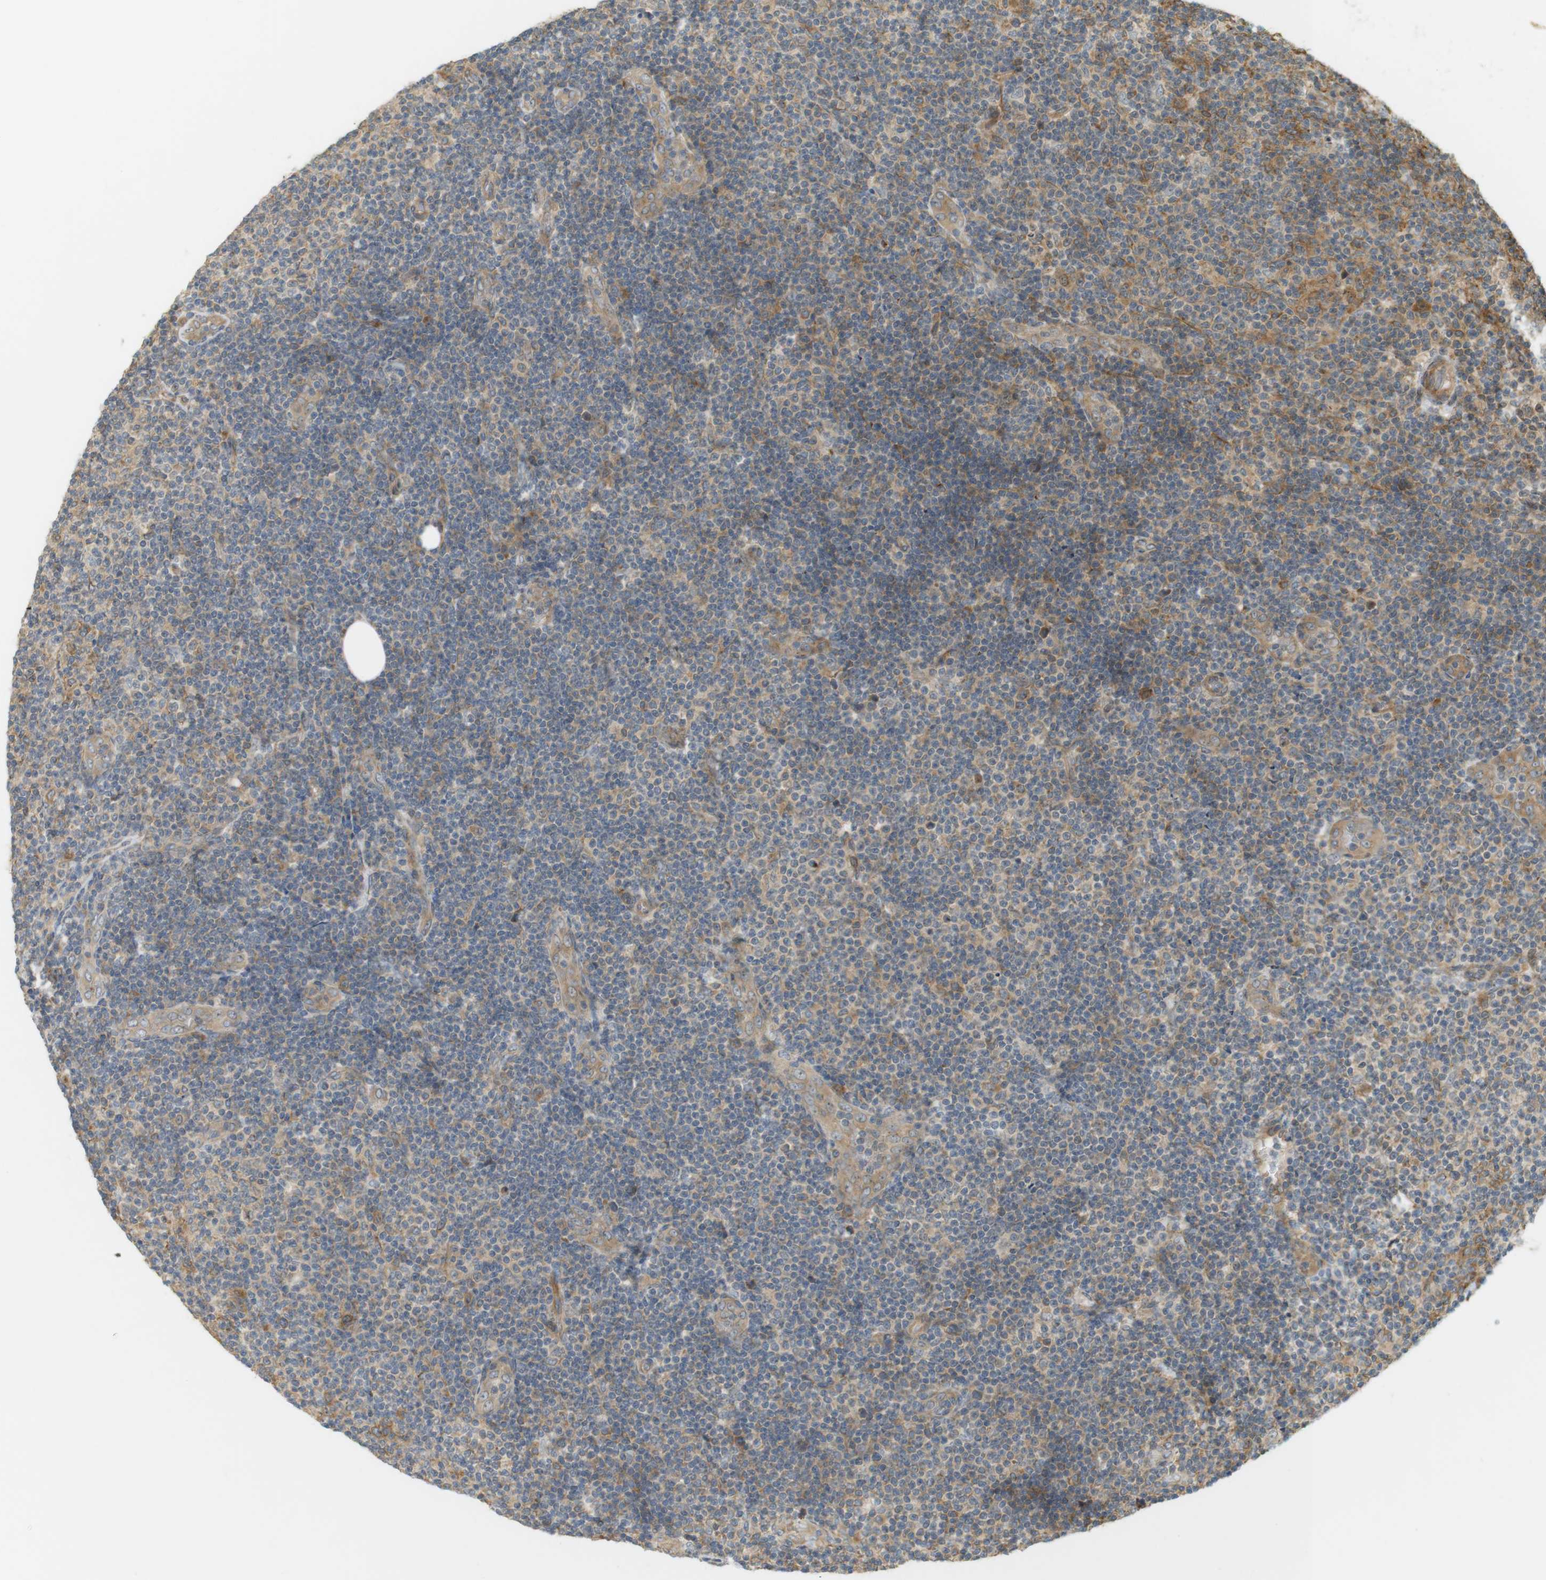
{"staining": {"intensity": "moderate", "quantity": "<25%", "location": "cytoplasmic/membranous,nuclear"}, "tissue": "lymphoma", "cell_type": "Tumor cells", "image_type": "cancer", "snomed": [{"axis": "morphology", "description": "Malignant lymphoma, non-Hodgkin's type, Low grade"}, {"axis": "topography", "description": "Lymph node"}], "caption": "A high-resolution histopathology image shows immunohistochemistry (IHC) staining of malignant lymphoma, non-Hodgkin's type (low-grade), which demonstrates moderate cytoplasmic/membranous and nuclear staining in approximately <25% of tumor cells.", "gene": "PA2G4", "patient": {"sex": "male", "age": 83}}